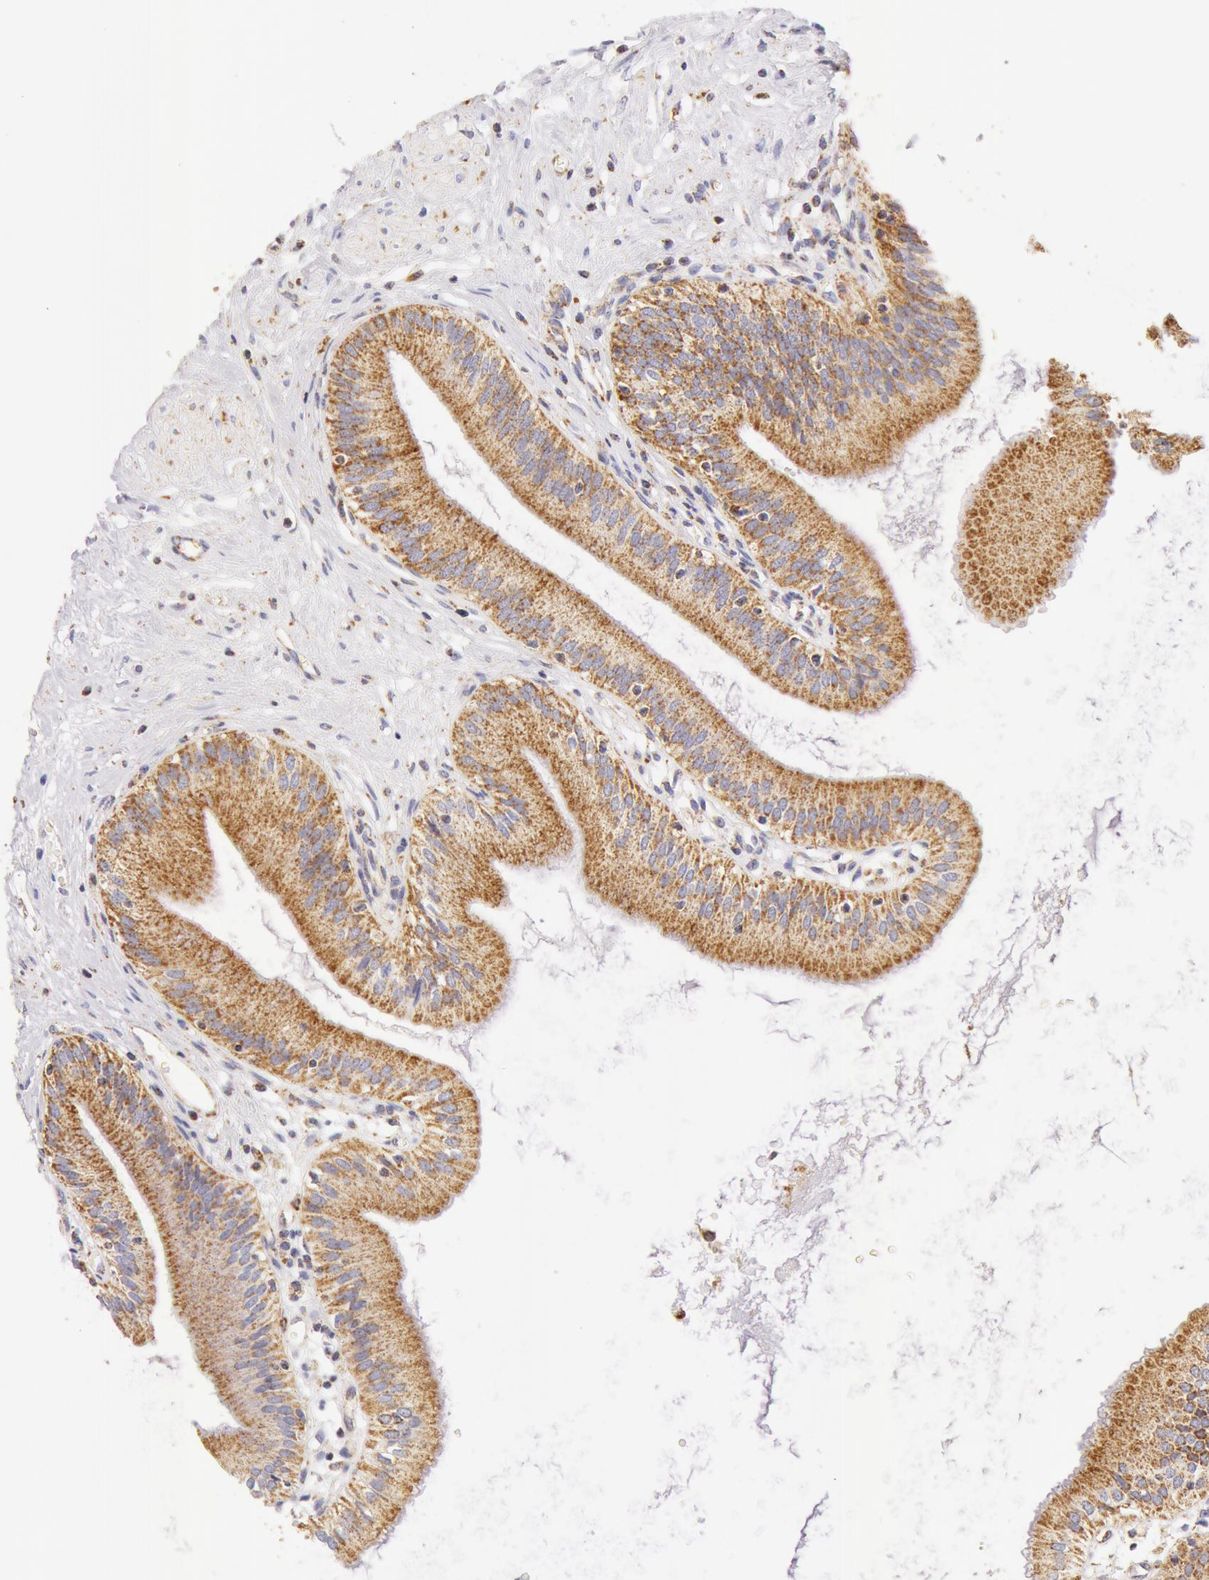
{"staining": {"intensity": "moderate", "quantity": ">75%", "location": "cytoplasmic/membranous"}, "tissue": "gallbladder", "cell_type": "Glandular cells", "image_type": "normal", "snomed": [{"axis": "morphology", "description": "Normal tissue, NOS"}, {"axis": "topography", "description": "Gallbladder"}], "caption": "Immunohistochemistry histopathology image of normal human gallbladder stained for a protein (brown), which demonstrates medium levels of moderate cytoplasmic/membranous positivity in approximately >75% of glandular cells.", "gene": "ATP5F1B", "patient": {"sex": "male", "age": 58}}